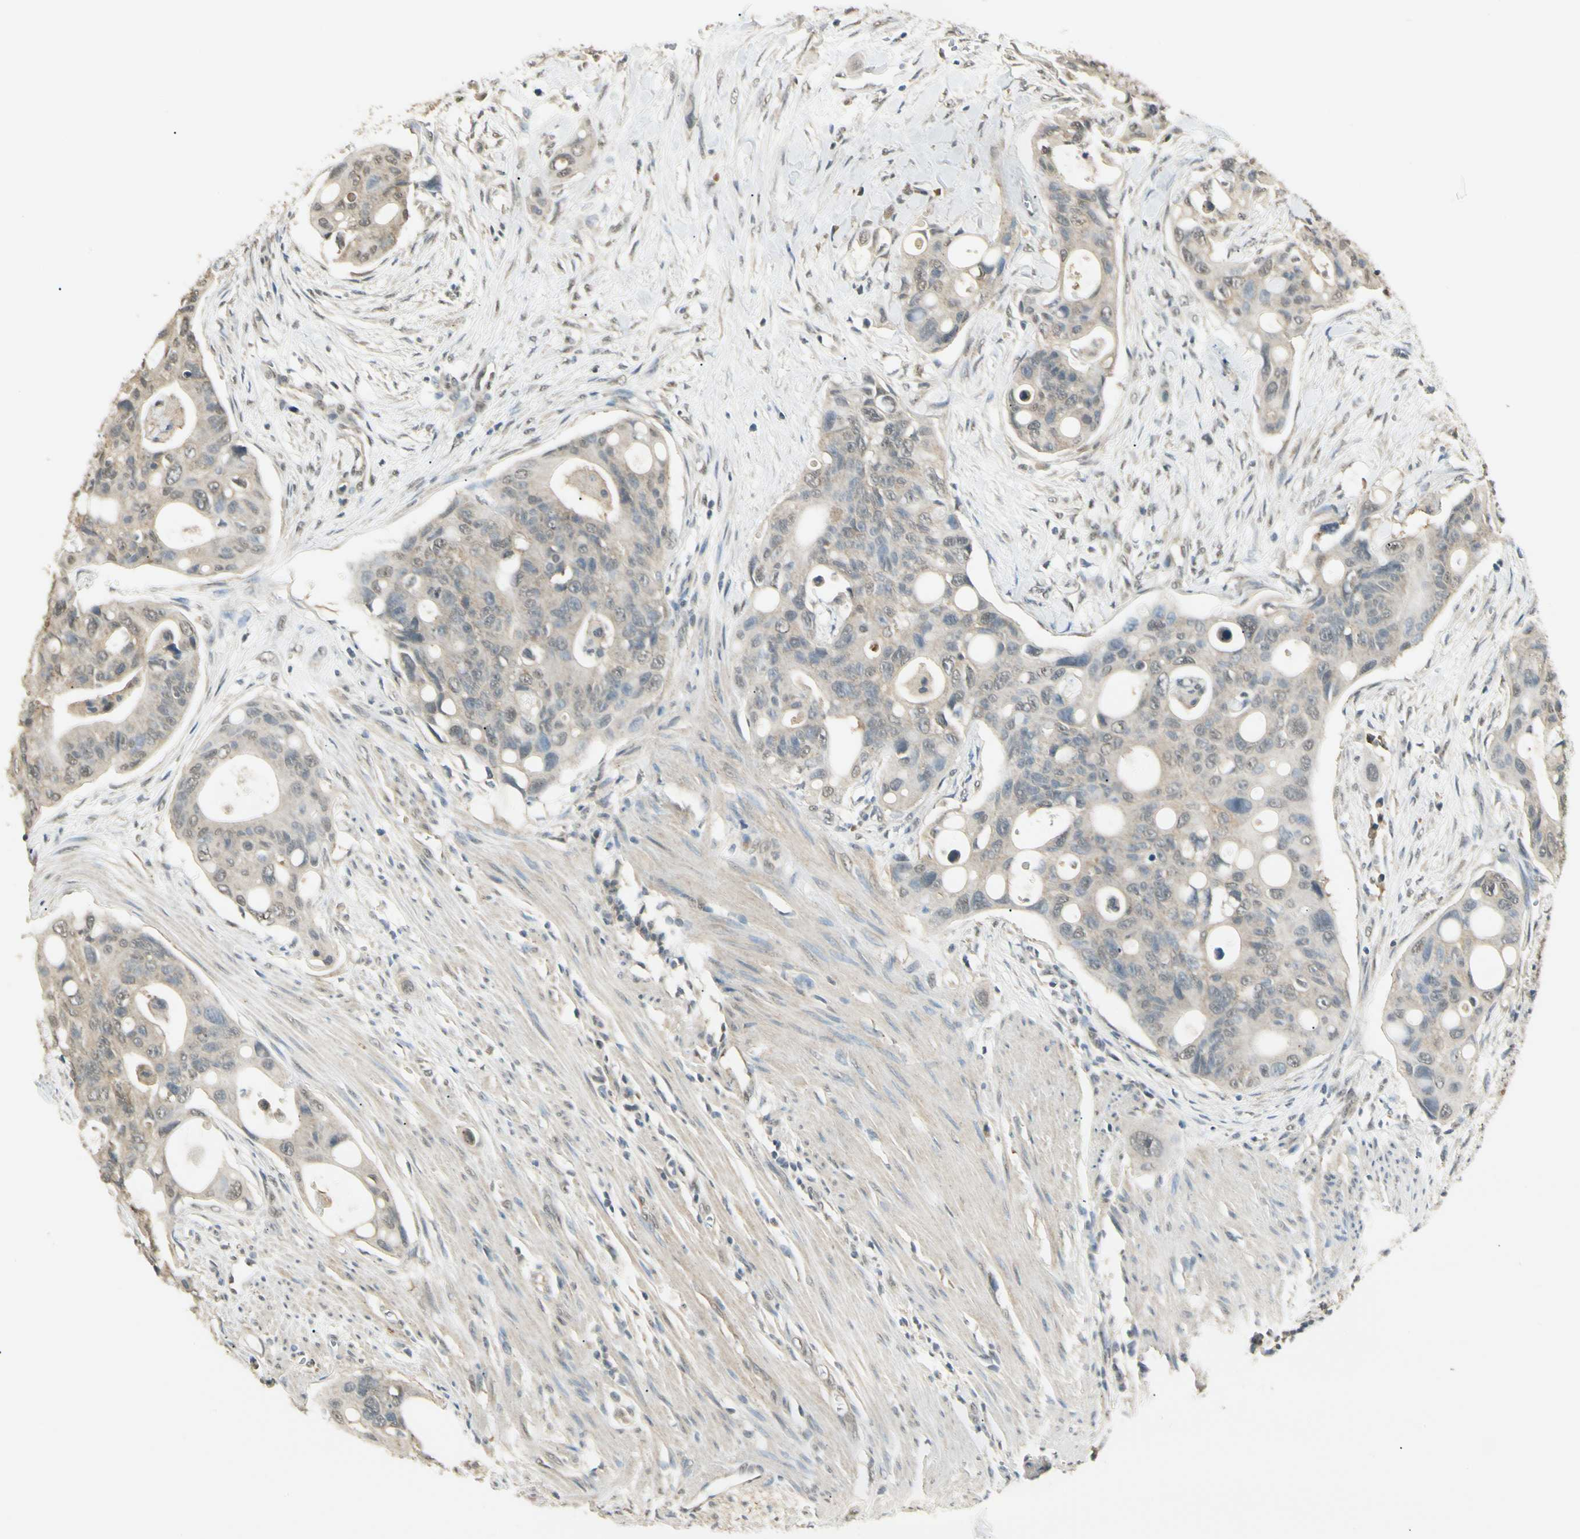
{"staining": {"intensity": "weak", "quantity": "25%-75%", "location": "cytoplasmic/membranous"}, "tissue": "colorectal cancer", "cell_type": "Tumor cells", "image_type": "cancer", "snomed": [{"axis": "morphology", "description": "Adenocarcinoma, NOS"}, {"axis": "topography", "description": "Colon"}], "caption": "Protein staining reveals weak cytoplasmic/membranous positivity in approximately 25%-75% of tumor cells in adenocarcinoma (colorectal).", "gene": "SGCA", "patient": {"sex": "female", "age": 57}}